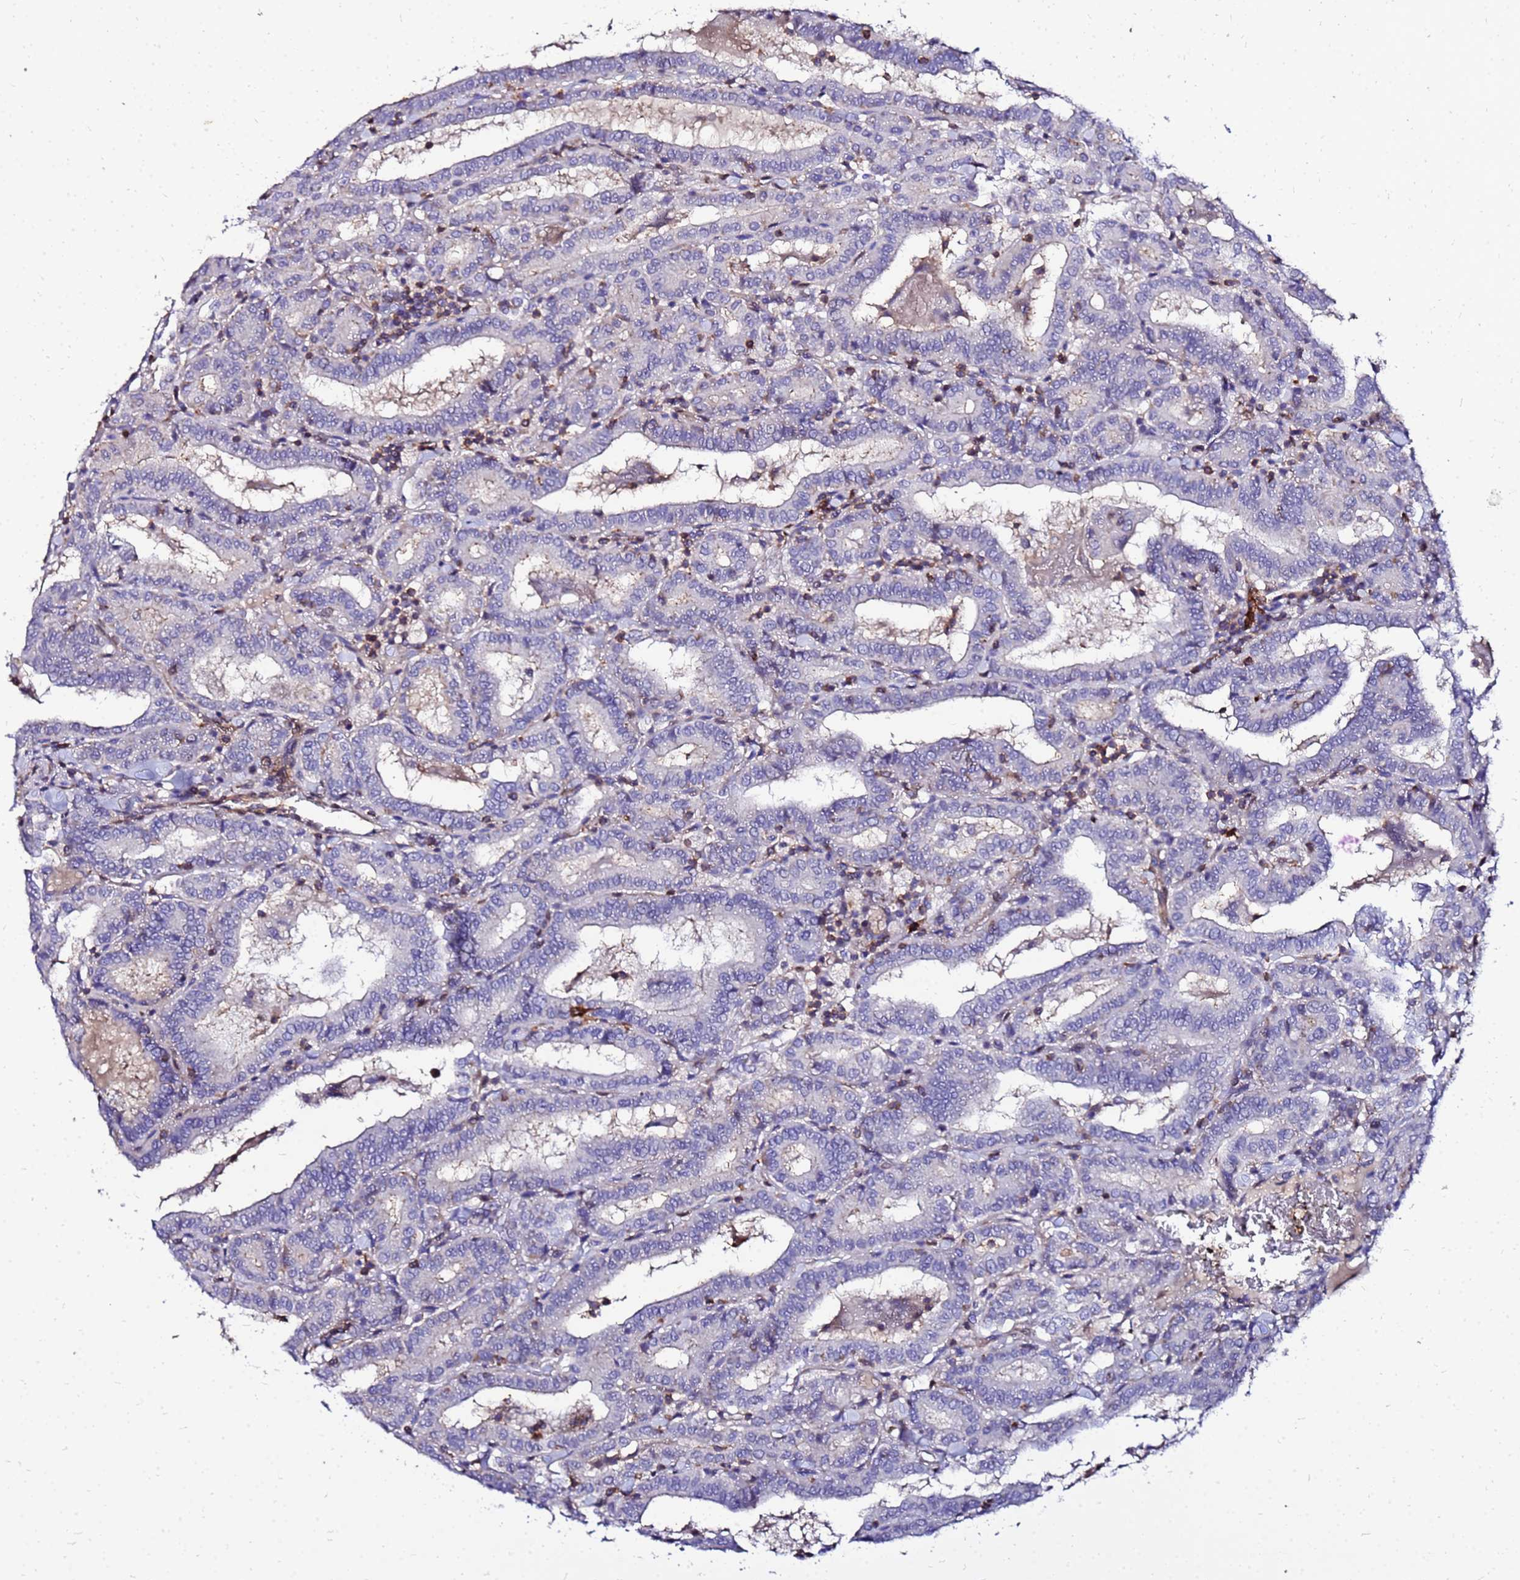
{"staining": {"intensity": "negative", "quantity": "none", "location": "none"}, "tissue": "thyroid cancer", "cell_type": "Tumor cells", "image_type": "cancer", "snomed": [{"axis": "morphology", "description": "Papillary adenocarcinoma, NOS"}, {"axis": "topography", "description": "Thyroid gland"}], "caption": "IHC image of thyroid papillary adenocarcinoma stained for a protein (brown), which shows no staining in tumor cells. (IHC, brightfield microscopy, high magnification).", "gene": "DBNDD2", "patient": {"sex": "female", "age": 72}}